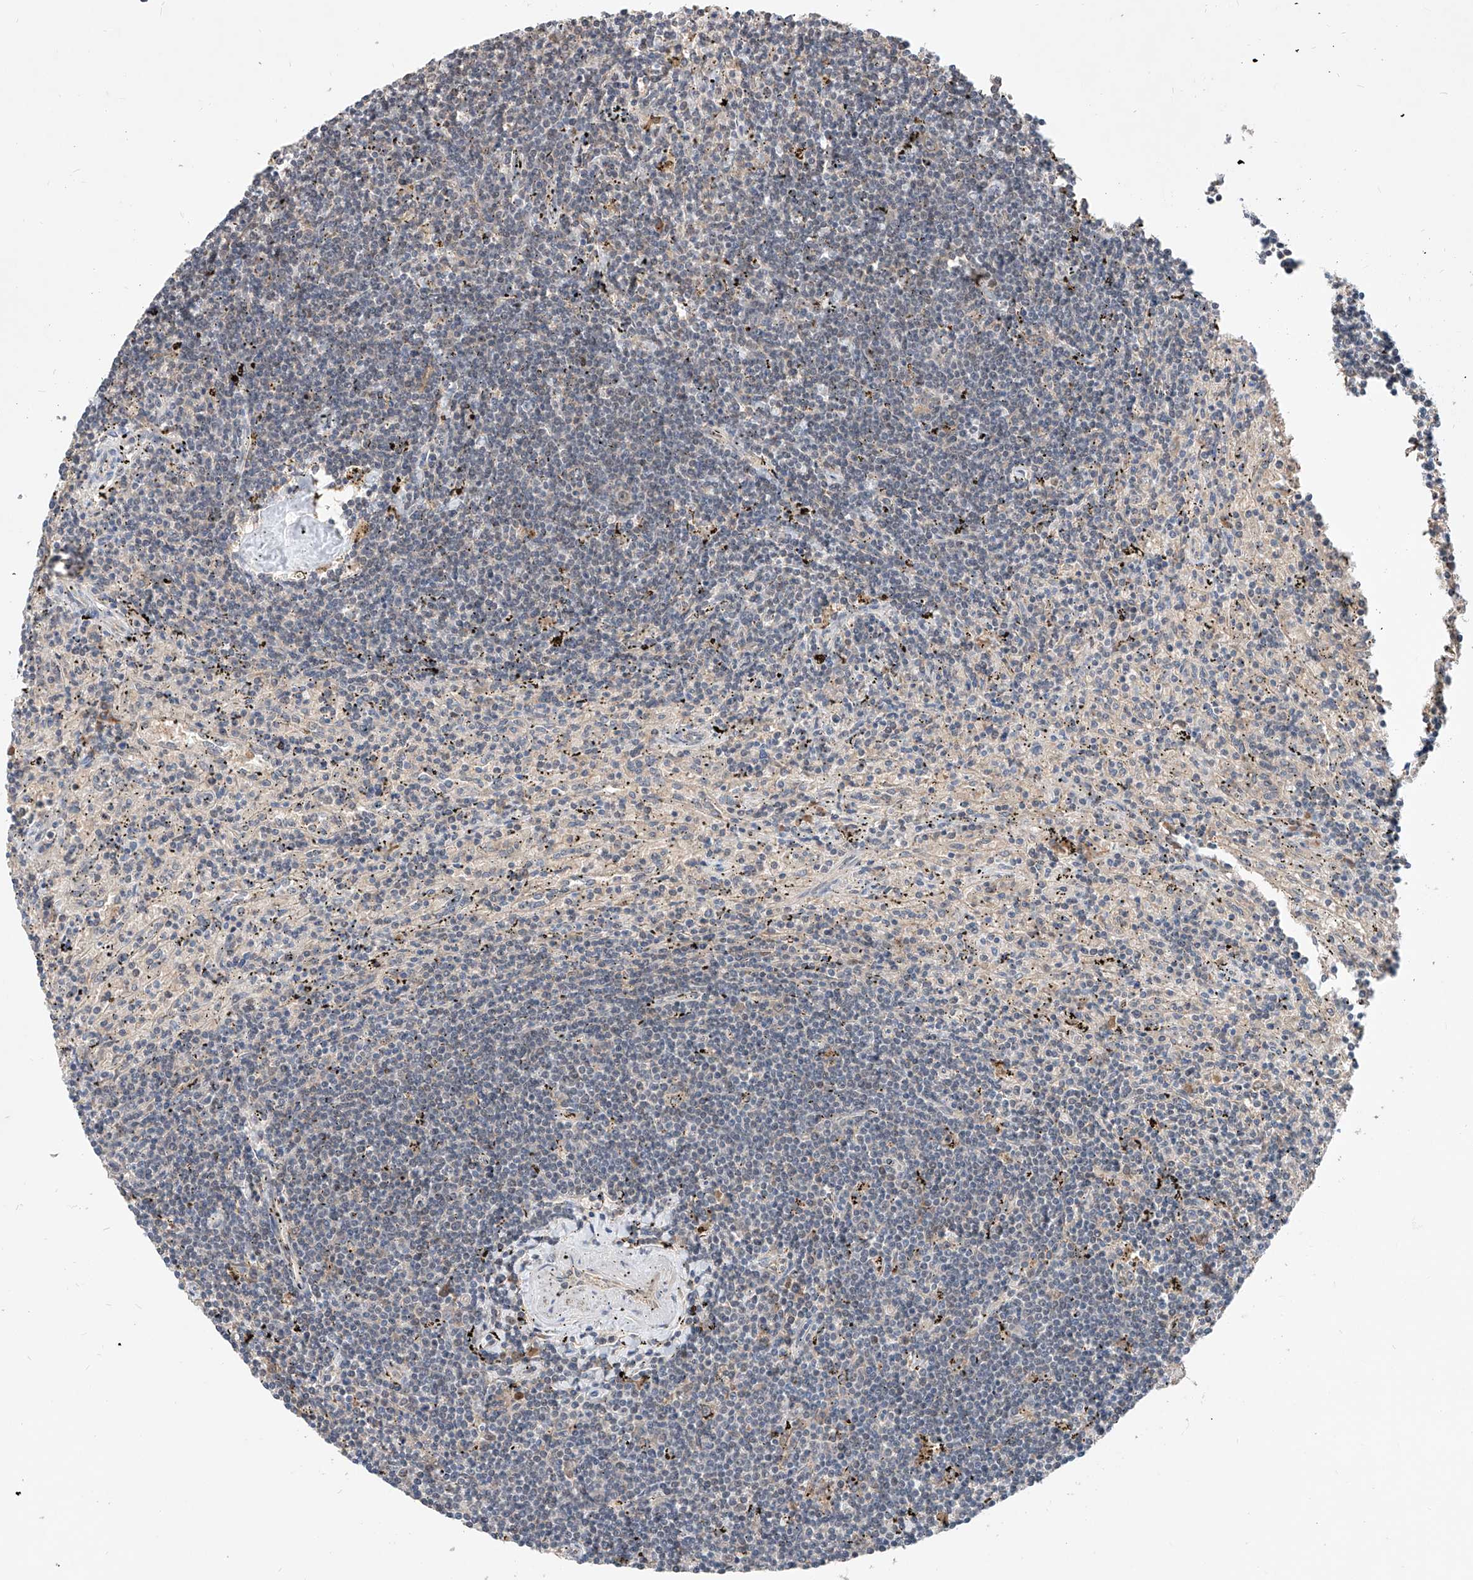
{"staining": {"intensity": "negative", "quantity": "none", "location": "none"}, "tissue": "lymphoma", "cell_type": "Tumor cells", "image_type": "cancer", "snomed": [{"axis": "morphology", "description": "Malignant lymphoma, non-Hodgkin's type, Low grade"}, {"axis": "topography", "description": "Spleen"}], "caption": "This is a image of immunohistochemistry (IHC) staining of lymphoma, which shows no staining in tumor cells.", "gene": "CARMIL3", "patient": {"sex": "male", "age": 76}}